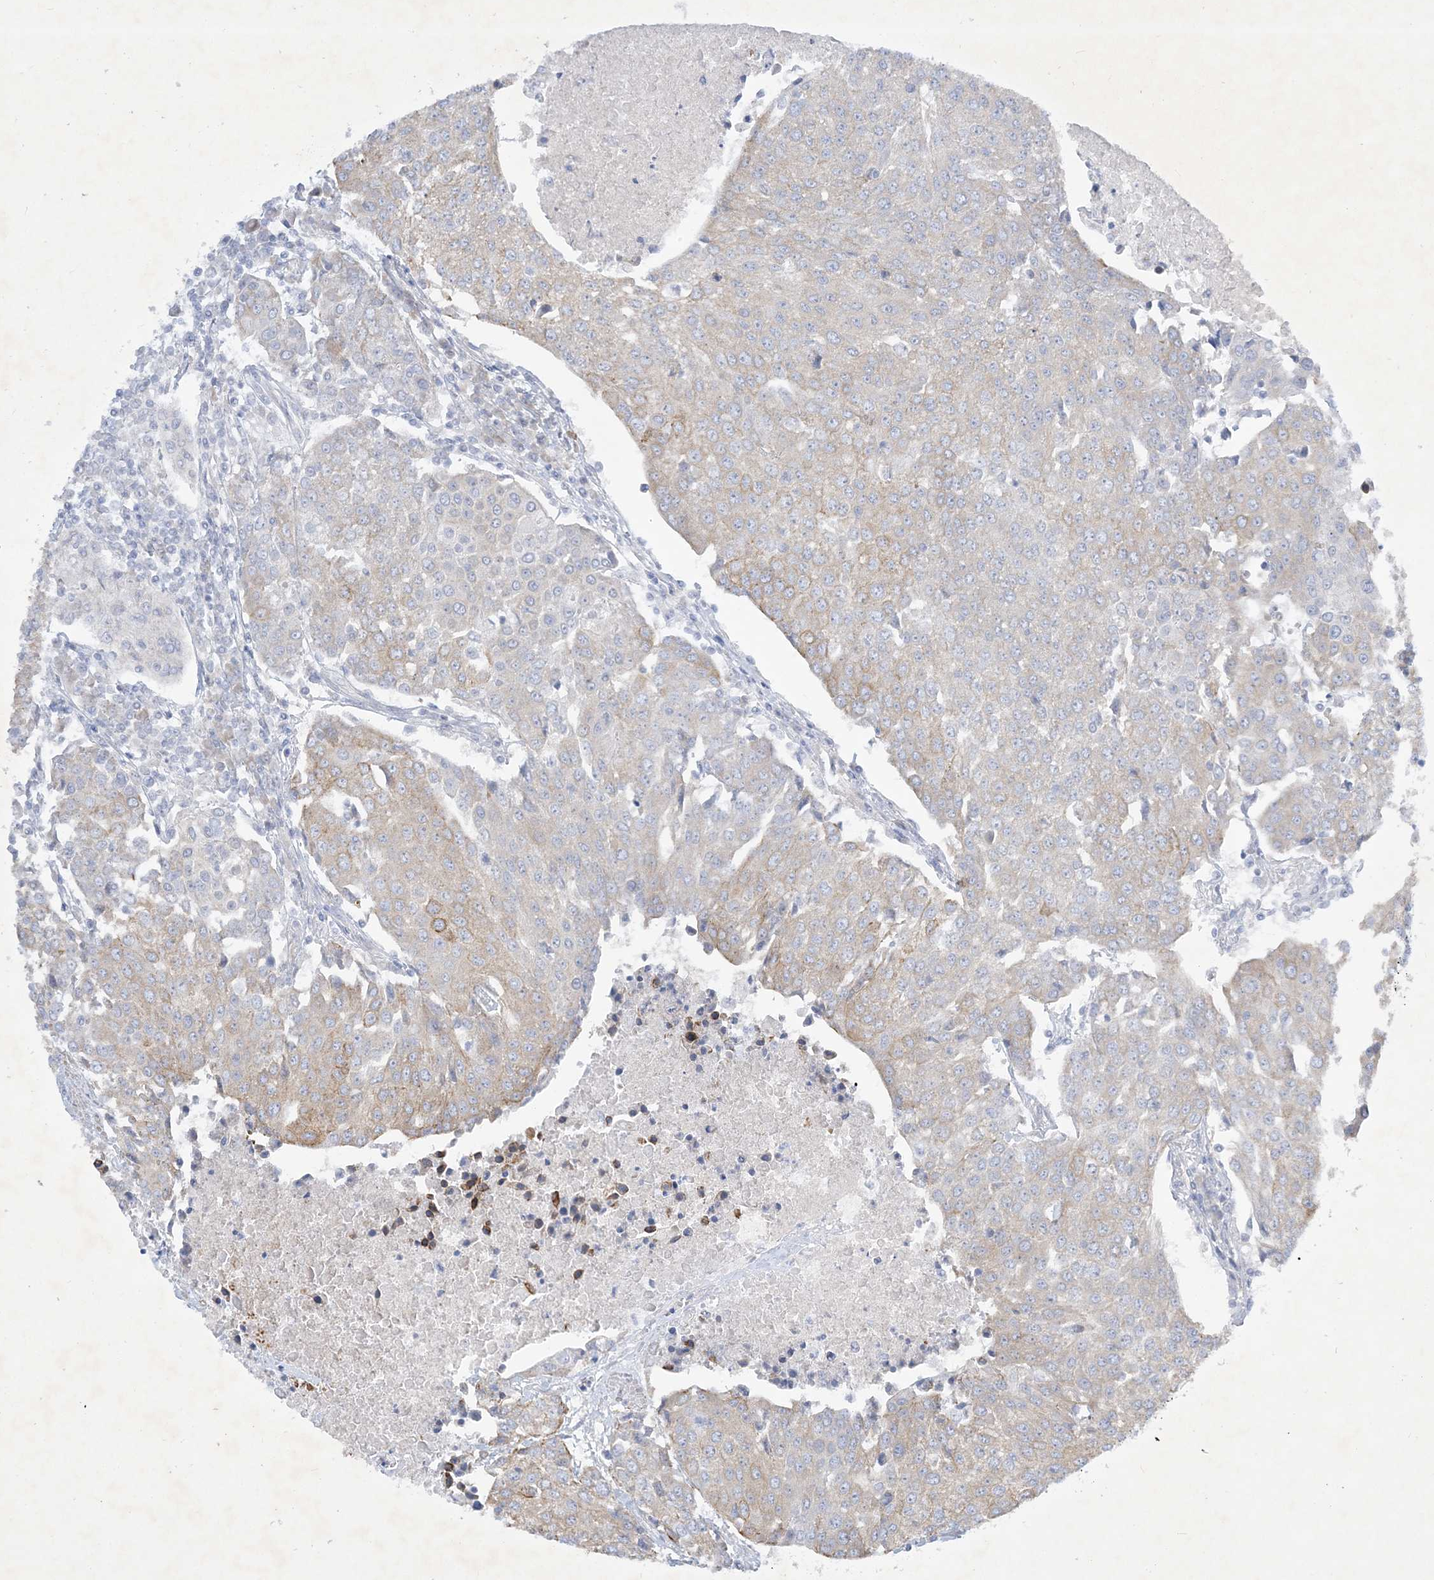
{"staining": {"intensity": "weak", "quantity": "25%-75%", "location": "cytoplasmic/membranous"}, "tissue": "urothelial cancer", "cell_type": "Tumor cells", "image_type": "cancer", "snomed": [{"axis": "morphology", "description": "Urothelial carcinoma, High grade"}, {"axis": "topography", "description": "Urinary bladder"}], "caption": "Immunohistochemistry (IHC) (DAB (3,3'-diaminobenzidine)) staining of urothelial carcinoma (high-grade) exhibits weak cytoplasmic/membranous protein positivity in approximately 25%-75% of tumor cells.", "gene": "FARSB", "patient": {"sex": "female", "age": 85}}